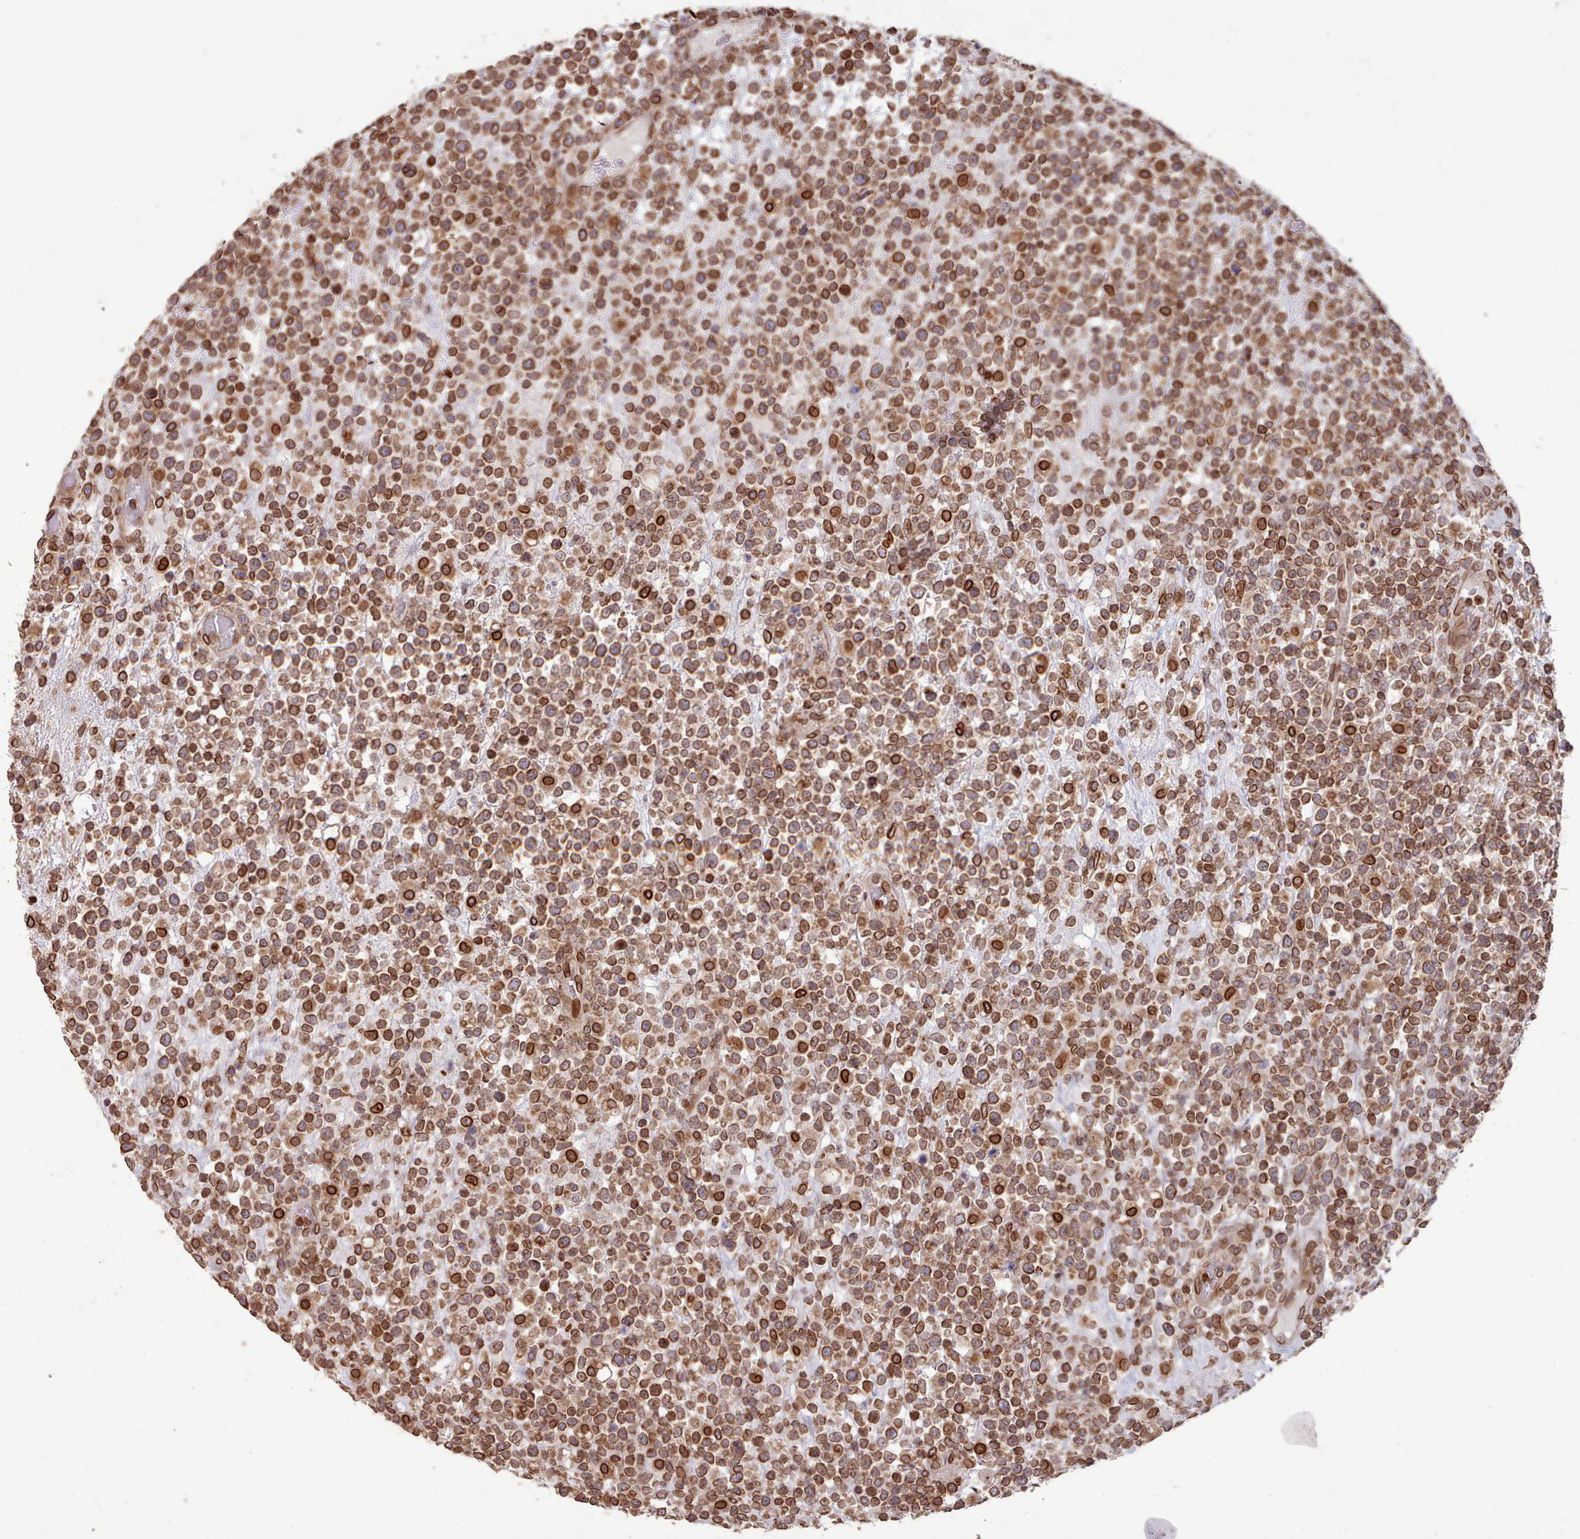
{"staining": {"intensity": "strong", "quantity": ">75%", "location": "cytoplasmic/membranous,nuclear"}, "tissue": "lymphoma", "cell_type": "Tumor cells", "image_type": "cancer", "snomed": [{"axis": "morphology", "description": "Malignant lymphoma, non-Hodgkin's type, High grade"}, {"axis": "topography", "description": "Colon"}], "caption": "Human lymphoma stained with a brown dye shows strong cytoplasmic/membranous and nuclear positive positivity in about >75% of tumor cells.", "gene": "TOR1AIP1", "patient": {"sex": "female", "age": 53}}